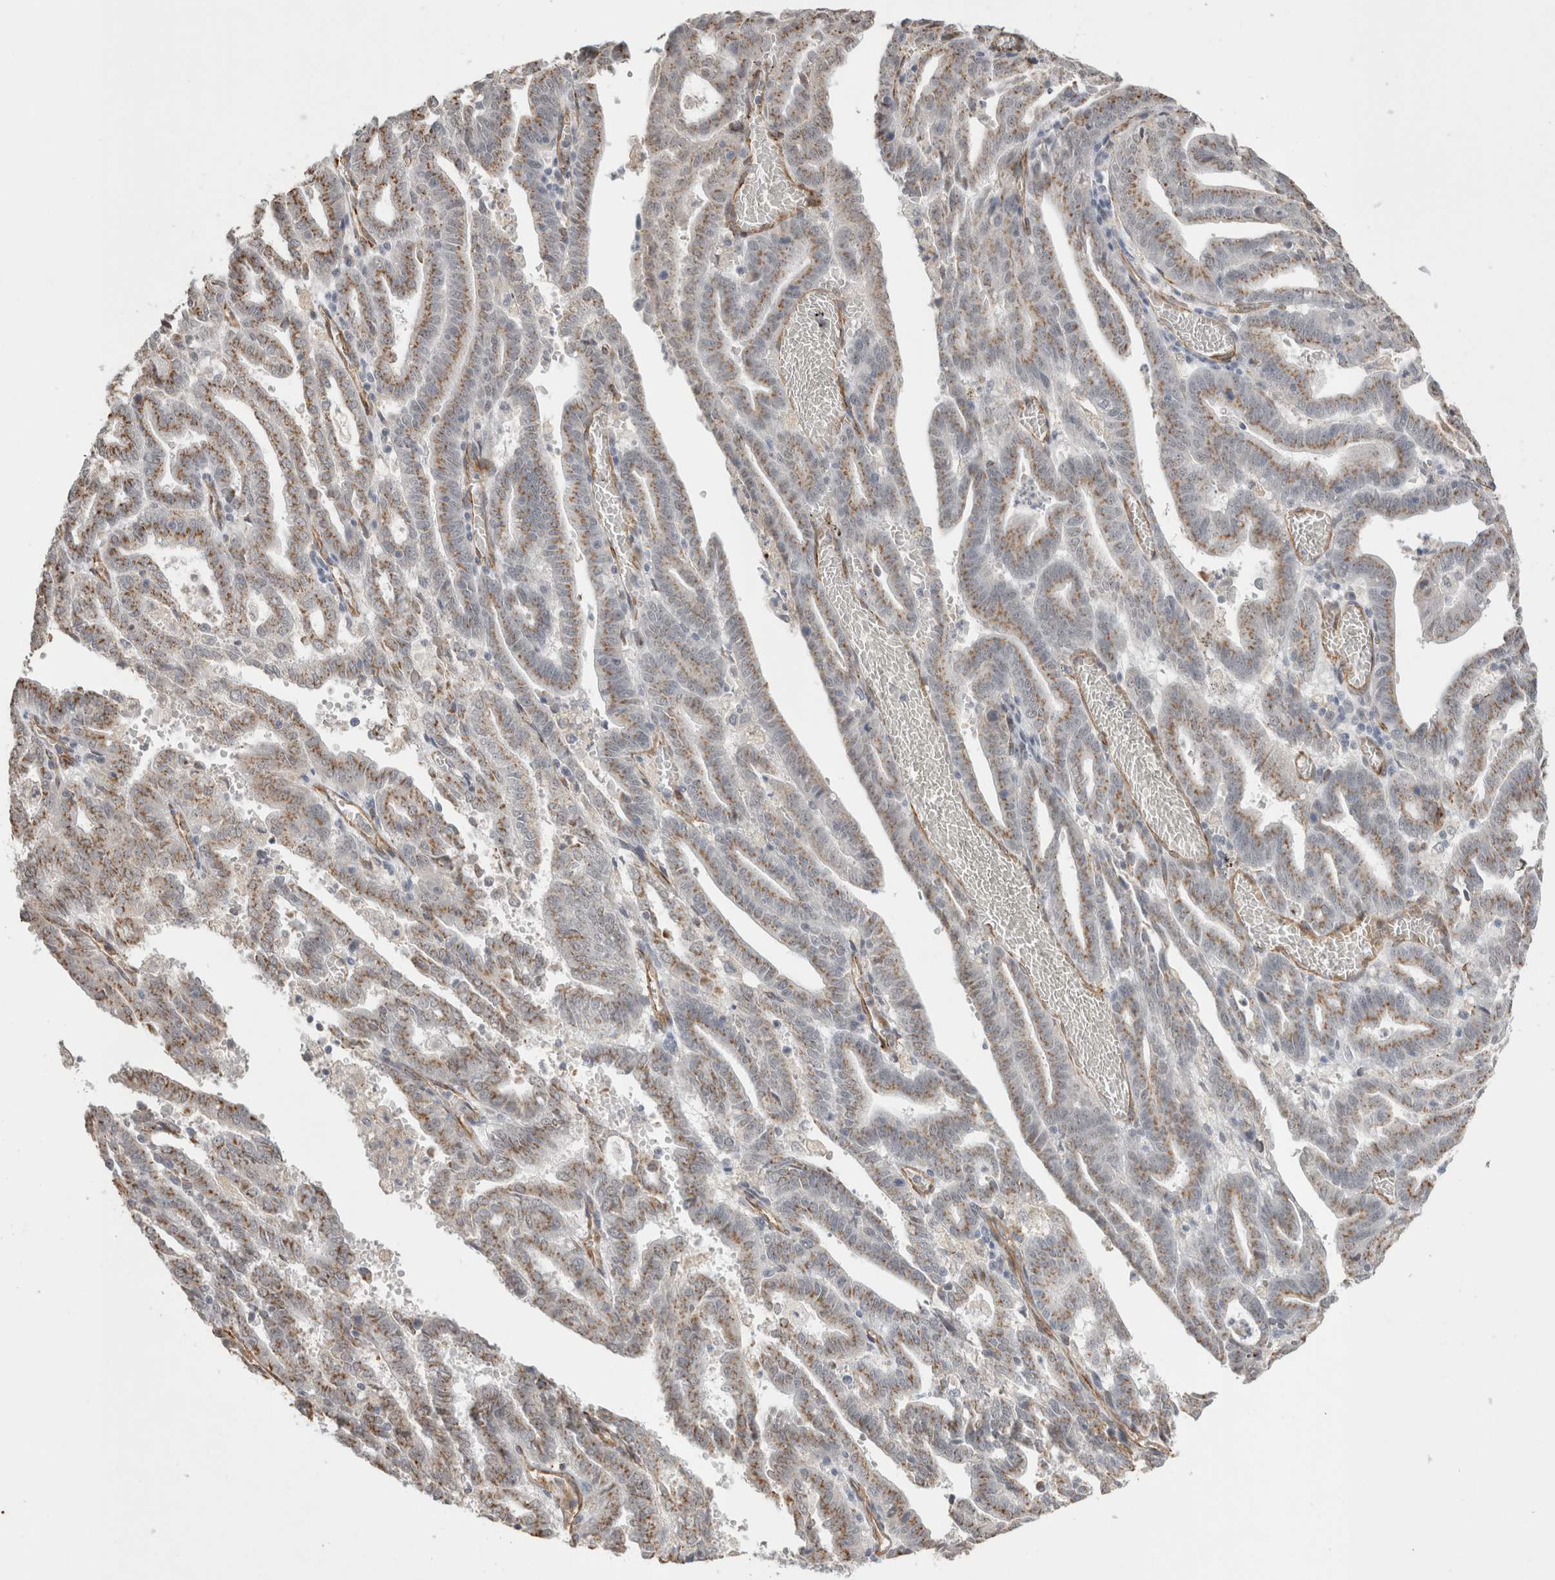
{"staining": {"intensity": "moderate", "quantity": ">75%", "location": "cytoplasmic/membranous"}, "tissue": "endometrial cancer", "cell_type": "Tumor cells", "image_type": "cancer", "snomed": [{"axis": "morphology", "description": "Adenocarcinoma, NOS"}, {"axis": "topography", "description": "Uterus"}], "caption": "IHC (DAB (3,3'-diaminobenzidine)) staining of human endometrial cancer (adenocarcinoma) exhibits moderate cytoplasmic/membranous protein positivity in approximately >75% of tumor cells. (DAB (3,3'-diaminobenzidine) = brown stain, brightfield microscopy at high magnification).", "gene": "CAAP1", "patient": {"sex": "female", "age": 83}}